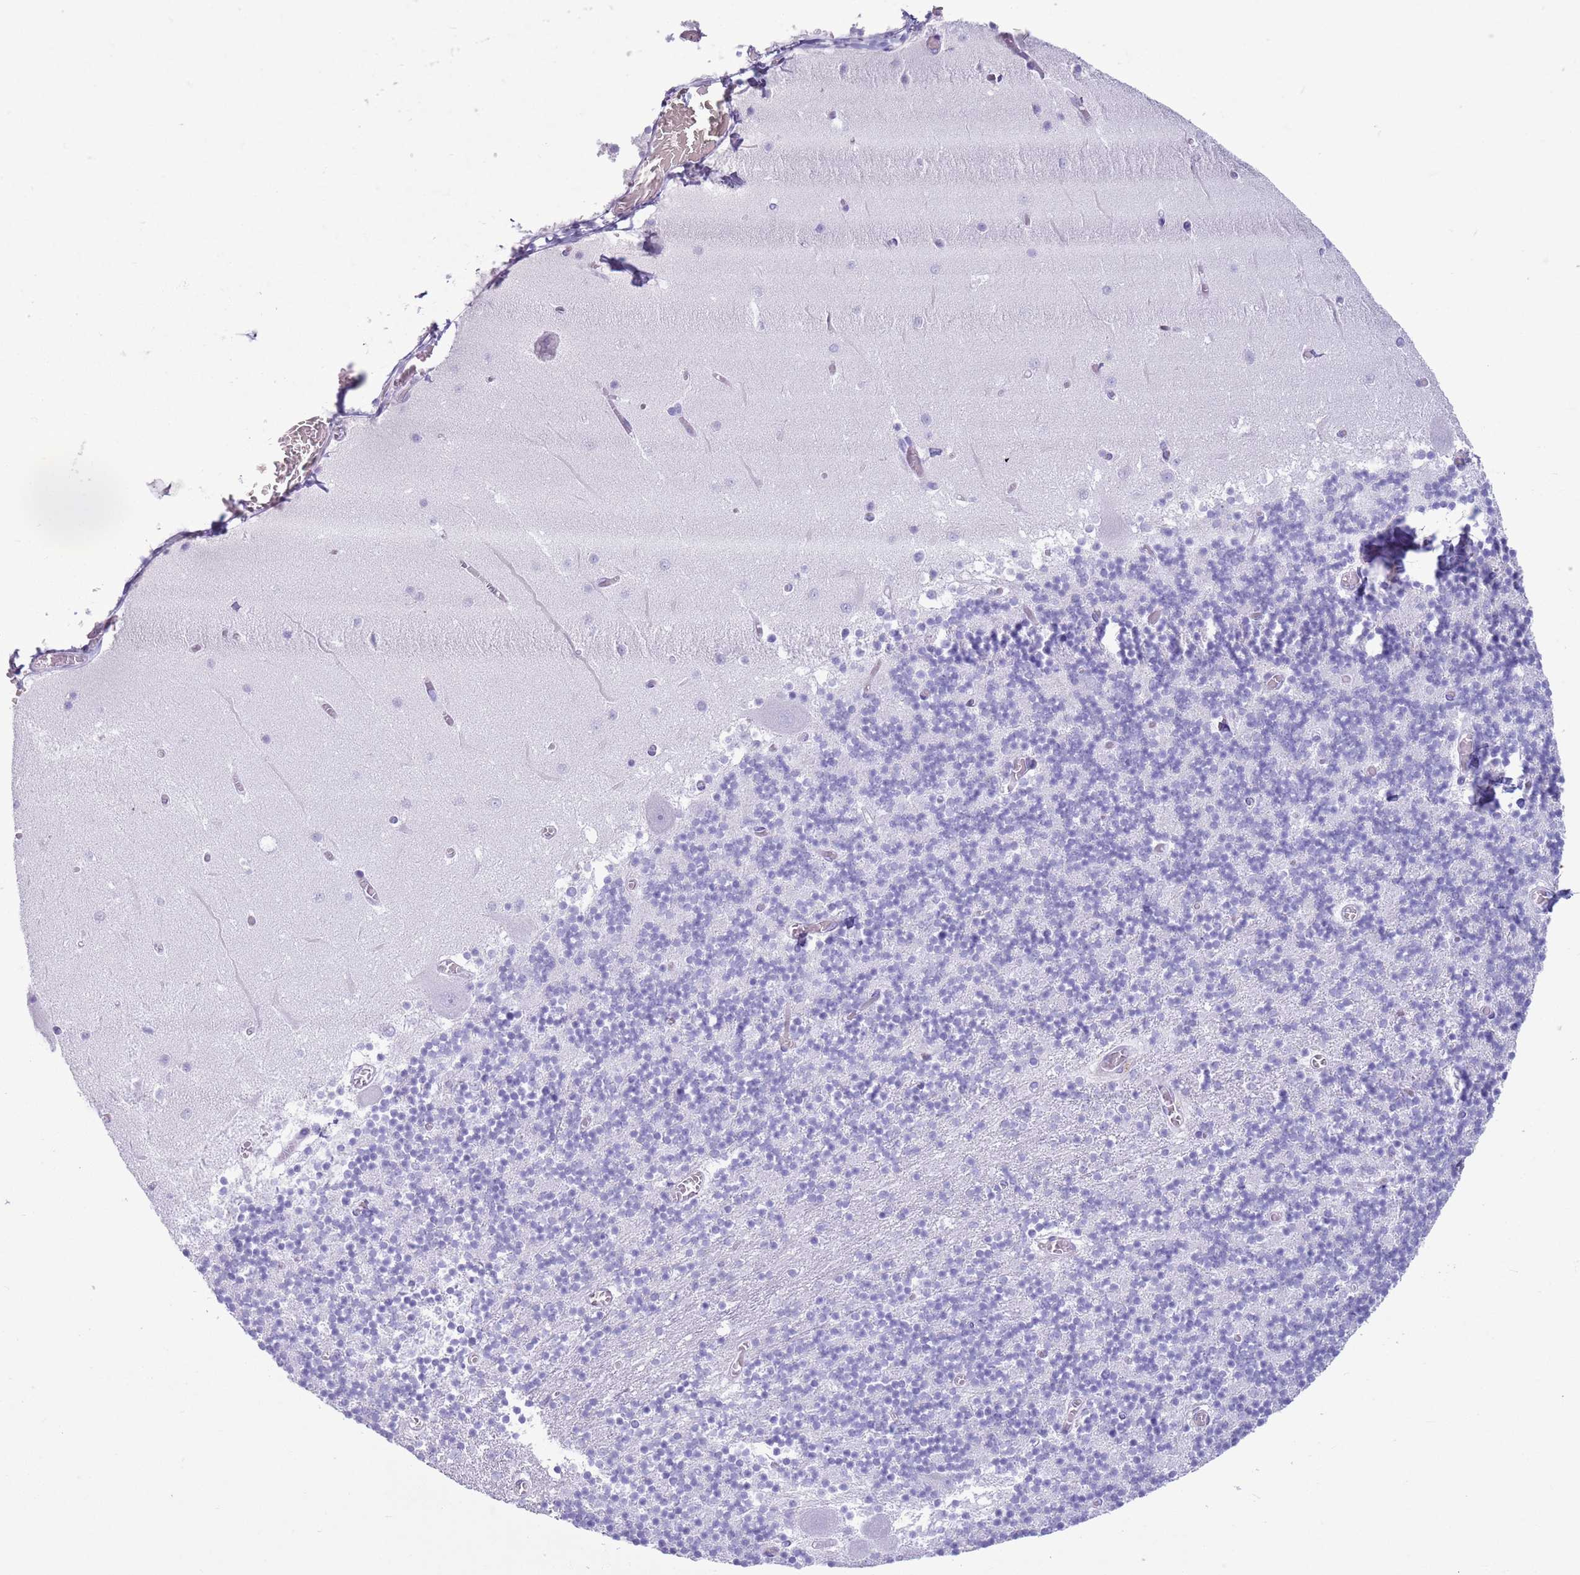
{"staining": {"intensity": "negative", "quantity": "none", "location": "none"}, "tissue": "cerebellum", "cell_type": "Cells in granular layer", "image_type": "normal", "snomed": [{"axis": "morphology", "description": "Normal tissue, NOS"}, {"axis": "topography", "description": "Cerebellum"}], "caption": "A high-resolution histopathology image shows immunohistochemistry (IHC) staining of benign cerebellum, which displays no significant expression in cells in granular layer.", "gene": "ENSG00000263020", "patient": {"sex": "female", "age": 28}}